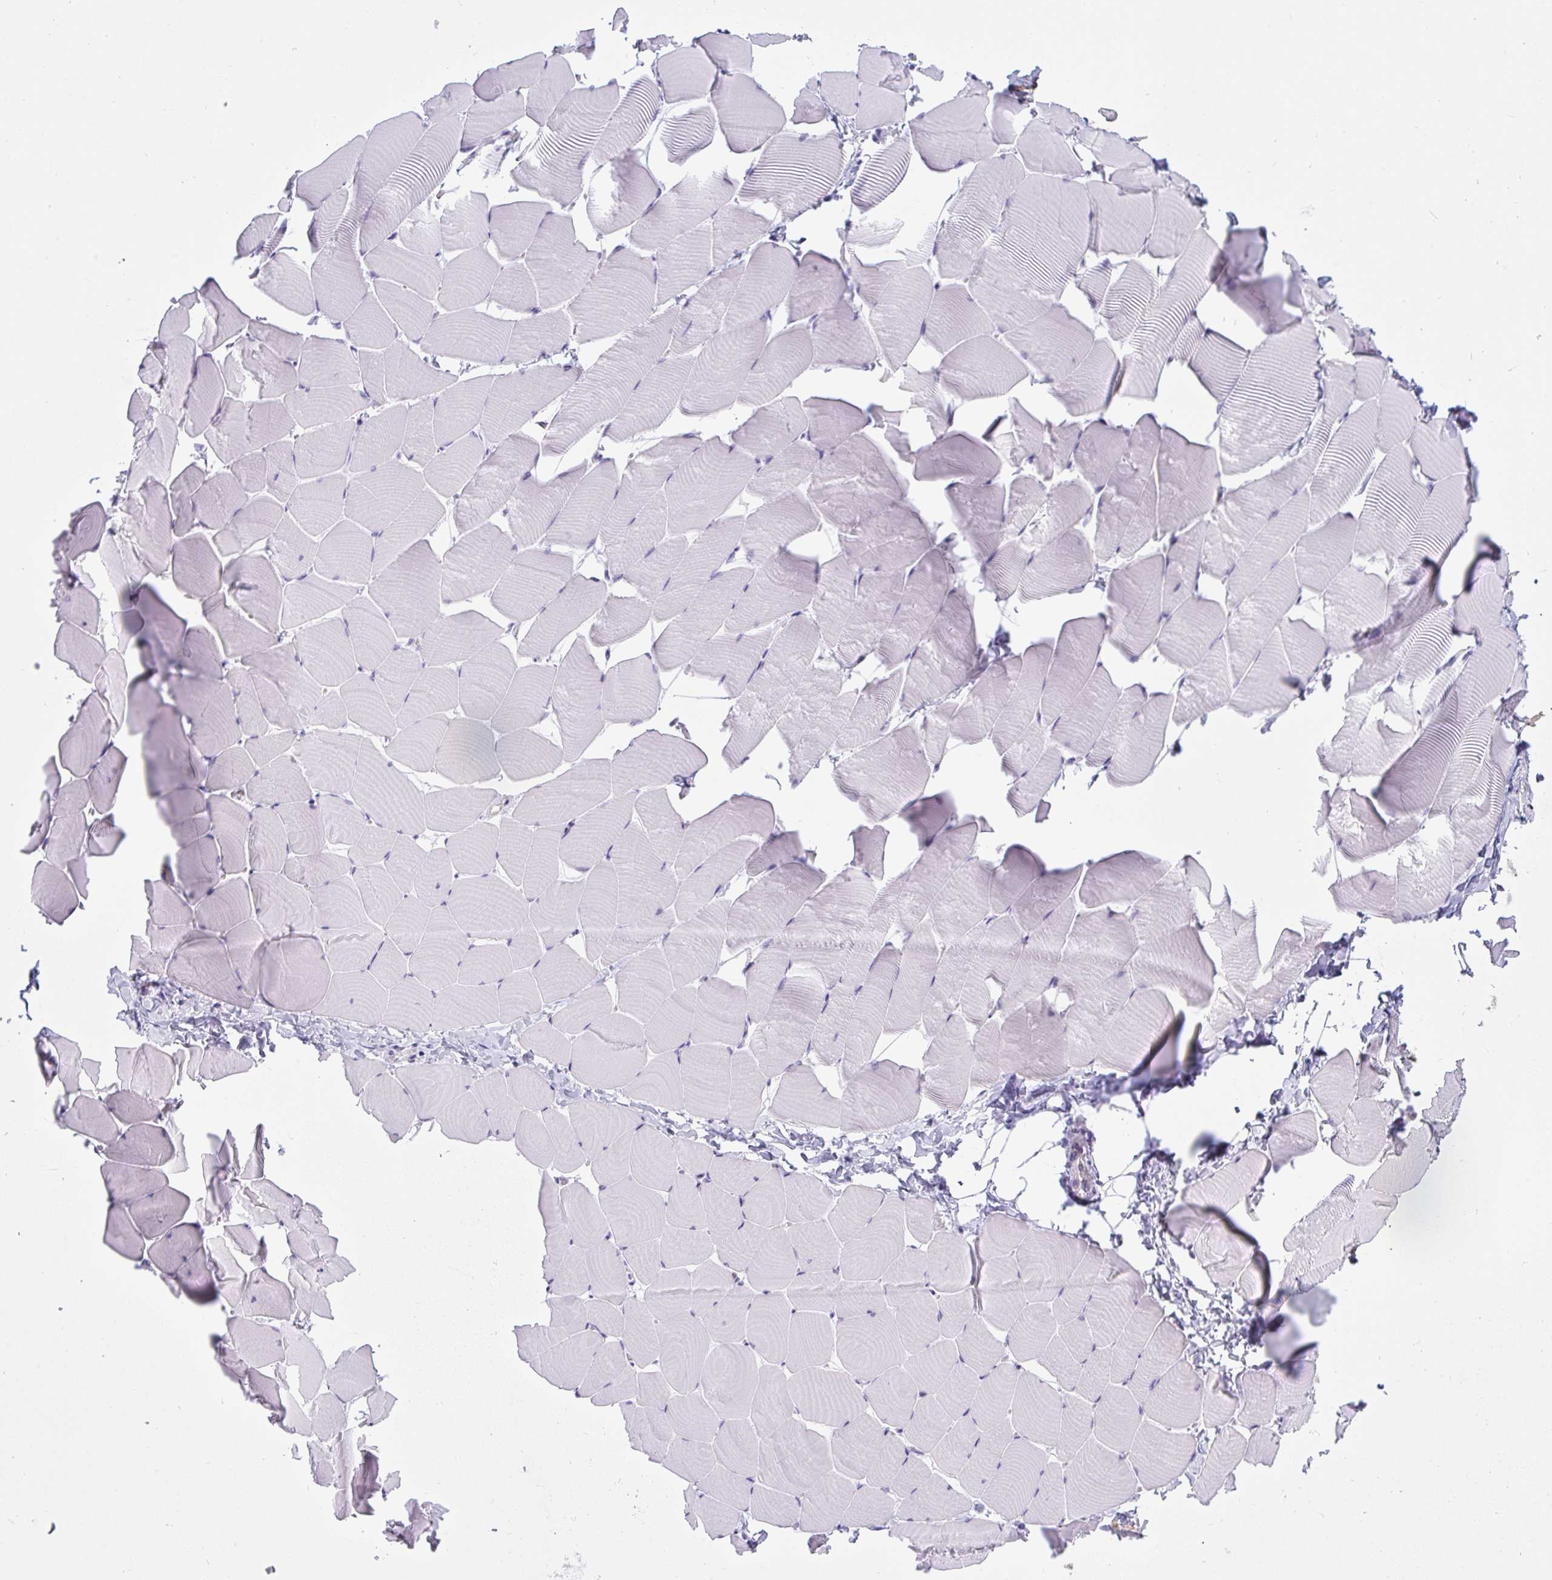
{"staining": {"intensity": "negative", "quantity": "none", "location": "none"}, "tissue": "skeletal muscle", "cell_type": "Myocytes", "image_type": "normal", "snomed": [{"axis": "morphology", "description": "Normal tissue, NOS"}, {"axis": "topography", "description": "Skeletal muscle"}], "caption": "The micrograph reveals no staining of myocytes in benign skeletal muscle.", "gene": "SUZ12", "patient": {"sex": "male", "age": 25}}